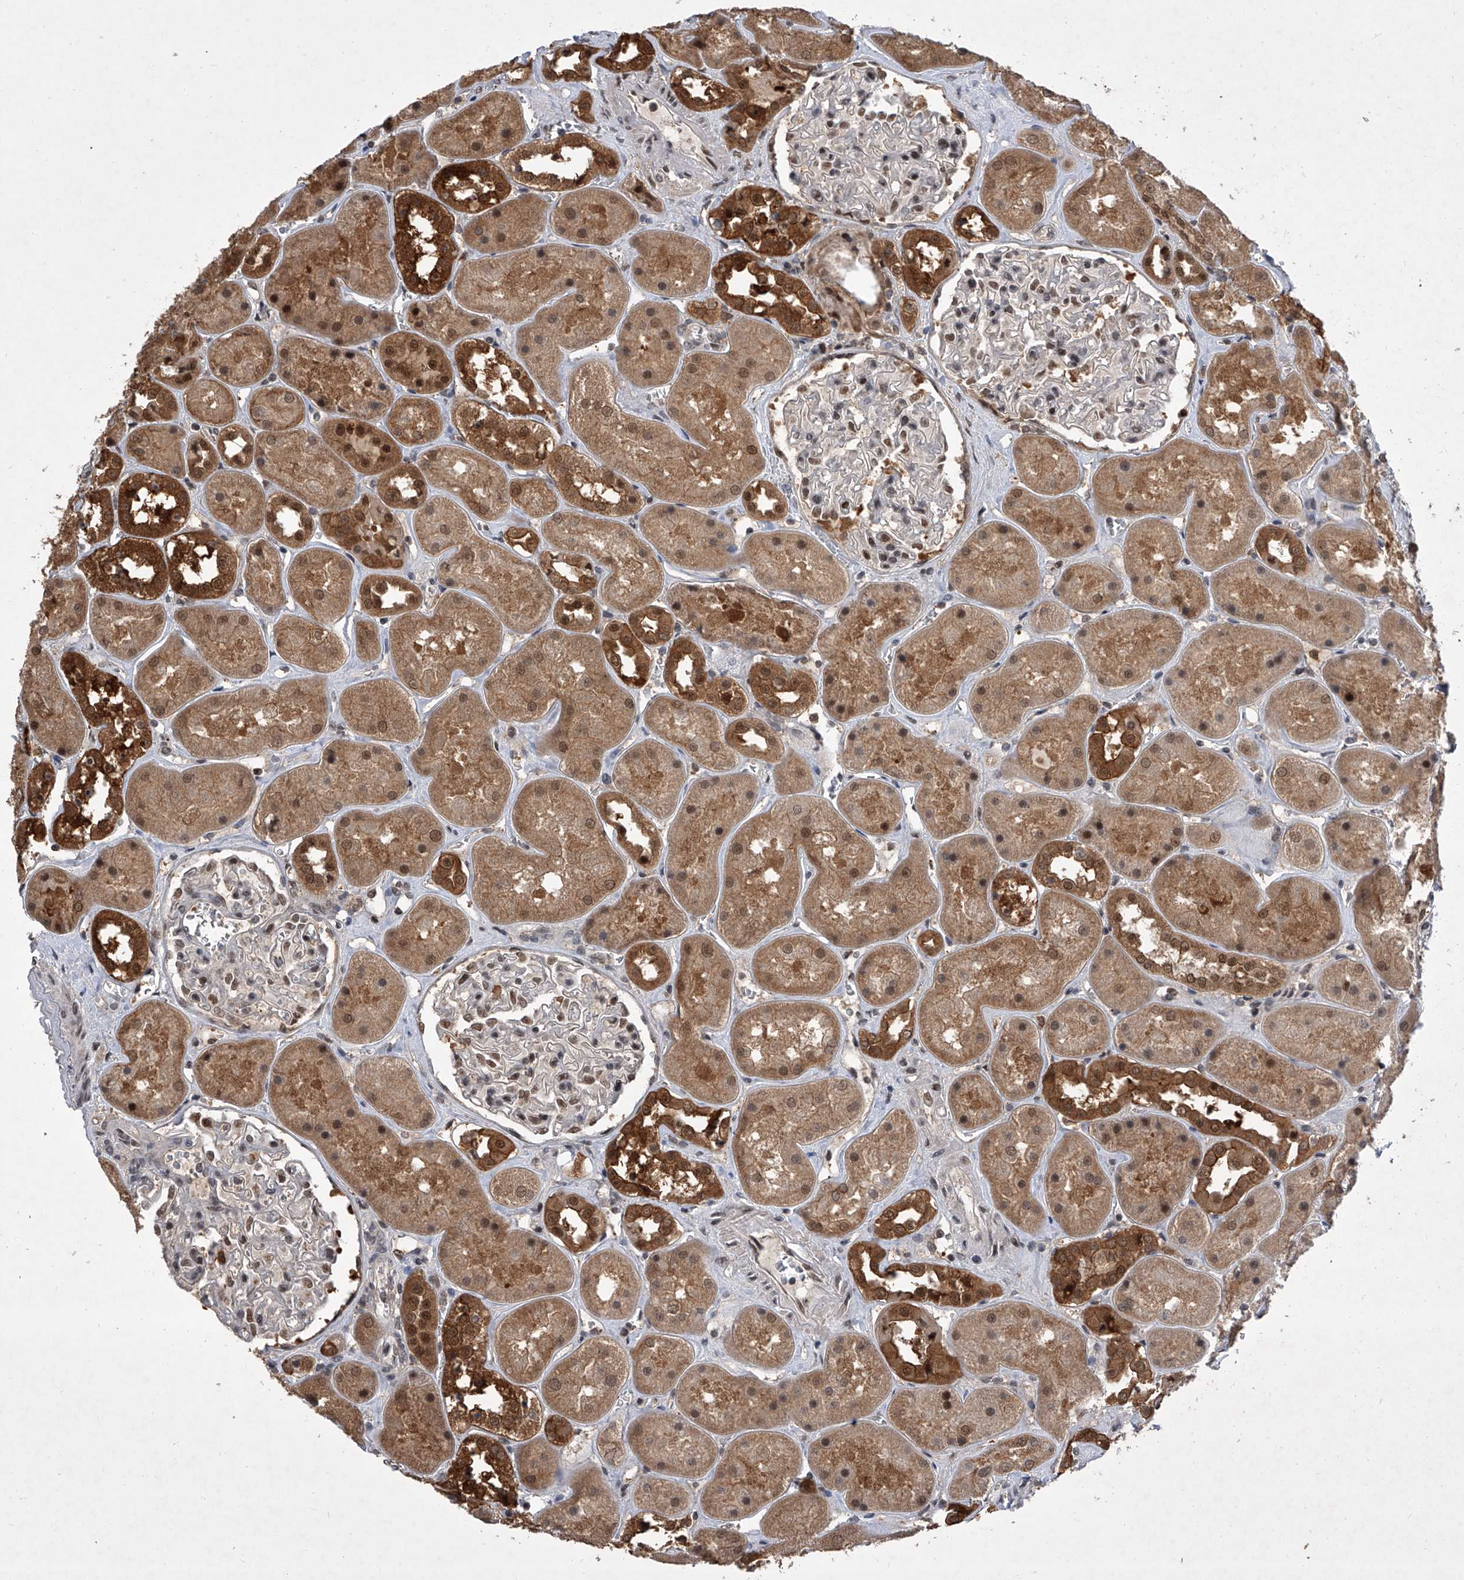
{"staining": {"intensity": "moderate", "quantity": "<25%", "location": "nuclear"}, "tissue": "kidney", "cell_type": "Cells in glomeruli", "image_type": "normal", "snomed": [{"axis": "morphology", "description": "Normal tissue, NOS"}, {"axis": "topography", "description": "Kidney"}], "caption": "Brown immunohistochemical staining in normal kidney exhibits moderate nuclear staining in about <25% of cells in glomeruli.", "gene": "BHLHE23", "patient": {"sex": "male", "age": 70}}